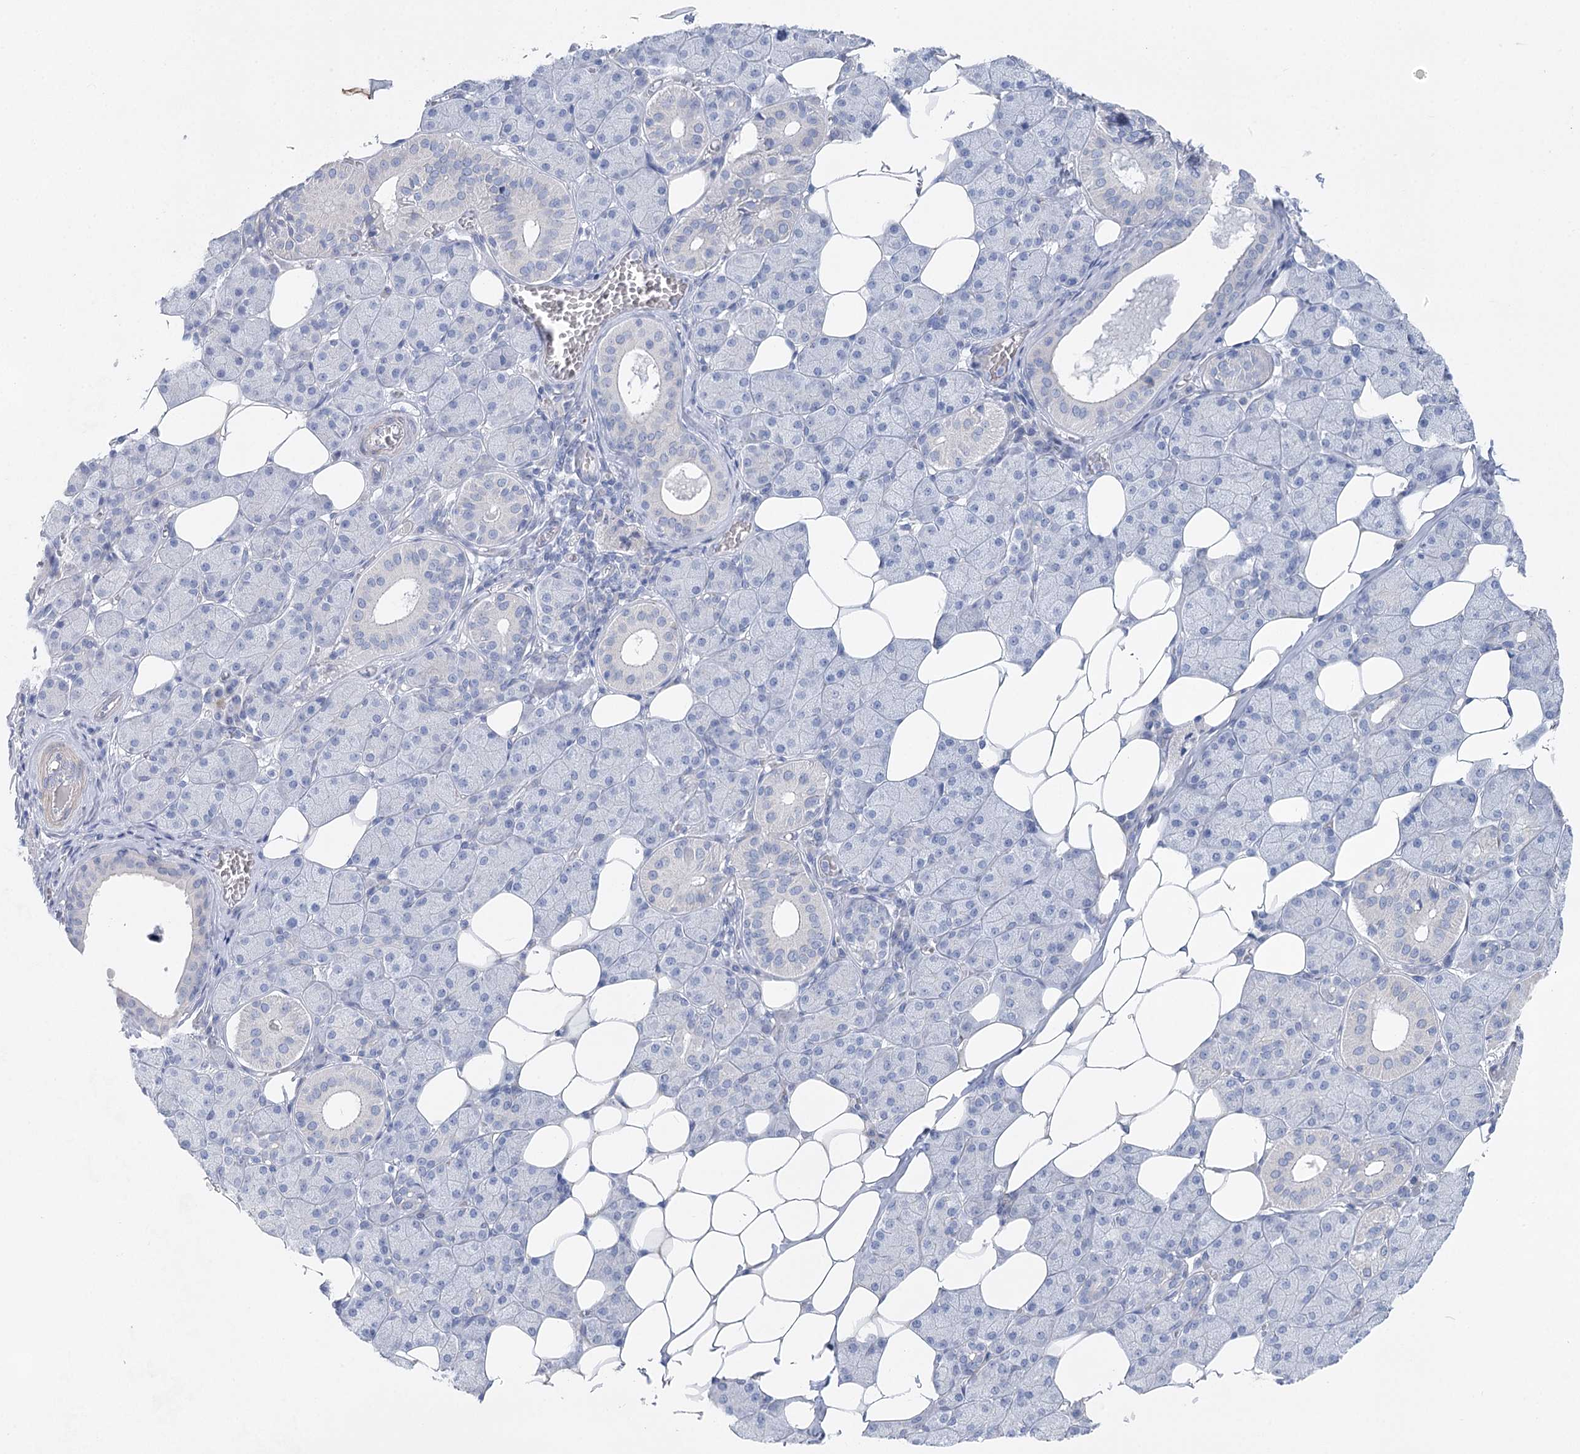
{"staining": {"intensity": "negative", "quantity": "none", "location": "none"}, "tissue": "salivary gland", "cell_type": "Glandular cells", "image_type": "normal", "snomed": [{"axis": "morphology", "description": "Normal tissue, NOS"}, {"axis": "topography", "description": "Salivary gland"}], "caption": "Immunohistochemistry (IHC) of unremarkable human salivary gland displays no positivity in glandular cells.", "gene": "WDR74", "patient": {"sex": "female", "age": 33}}